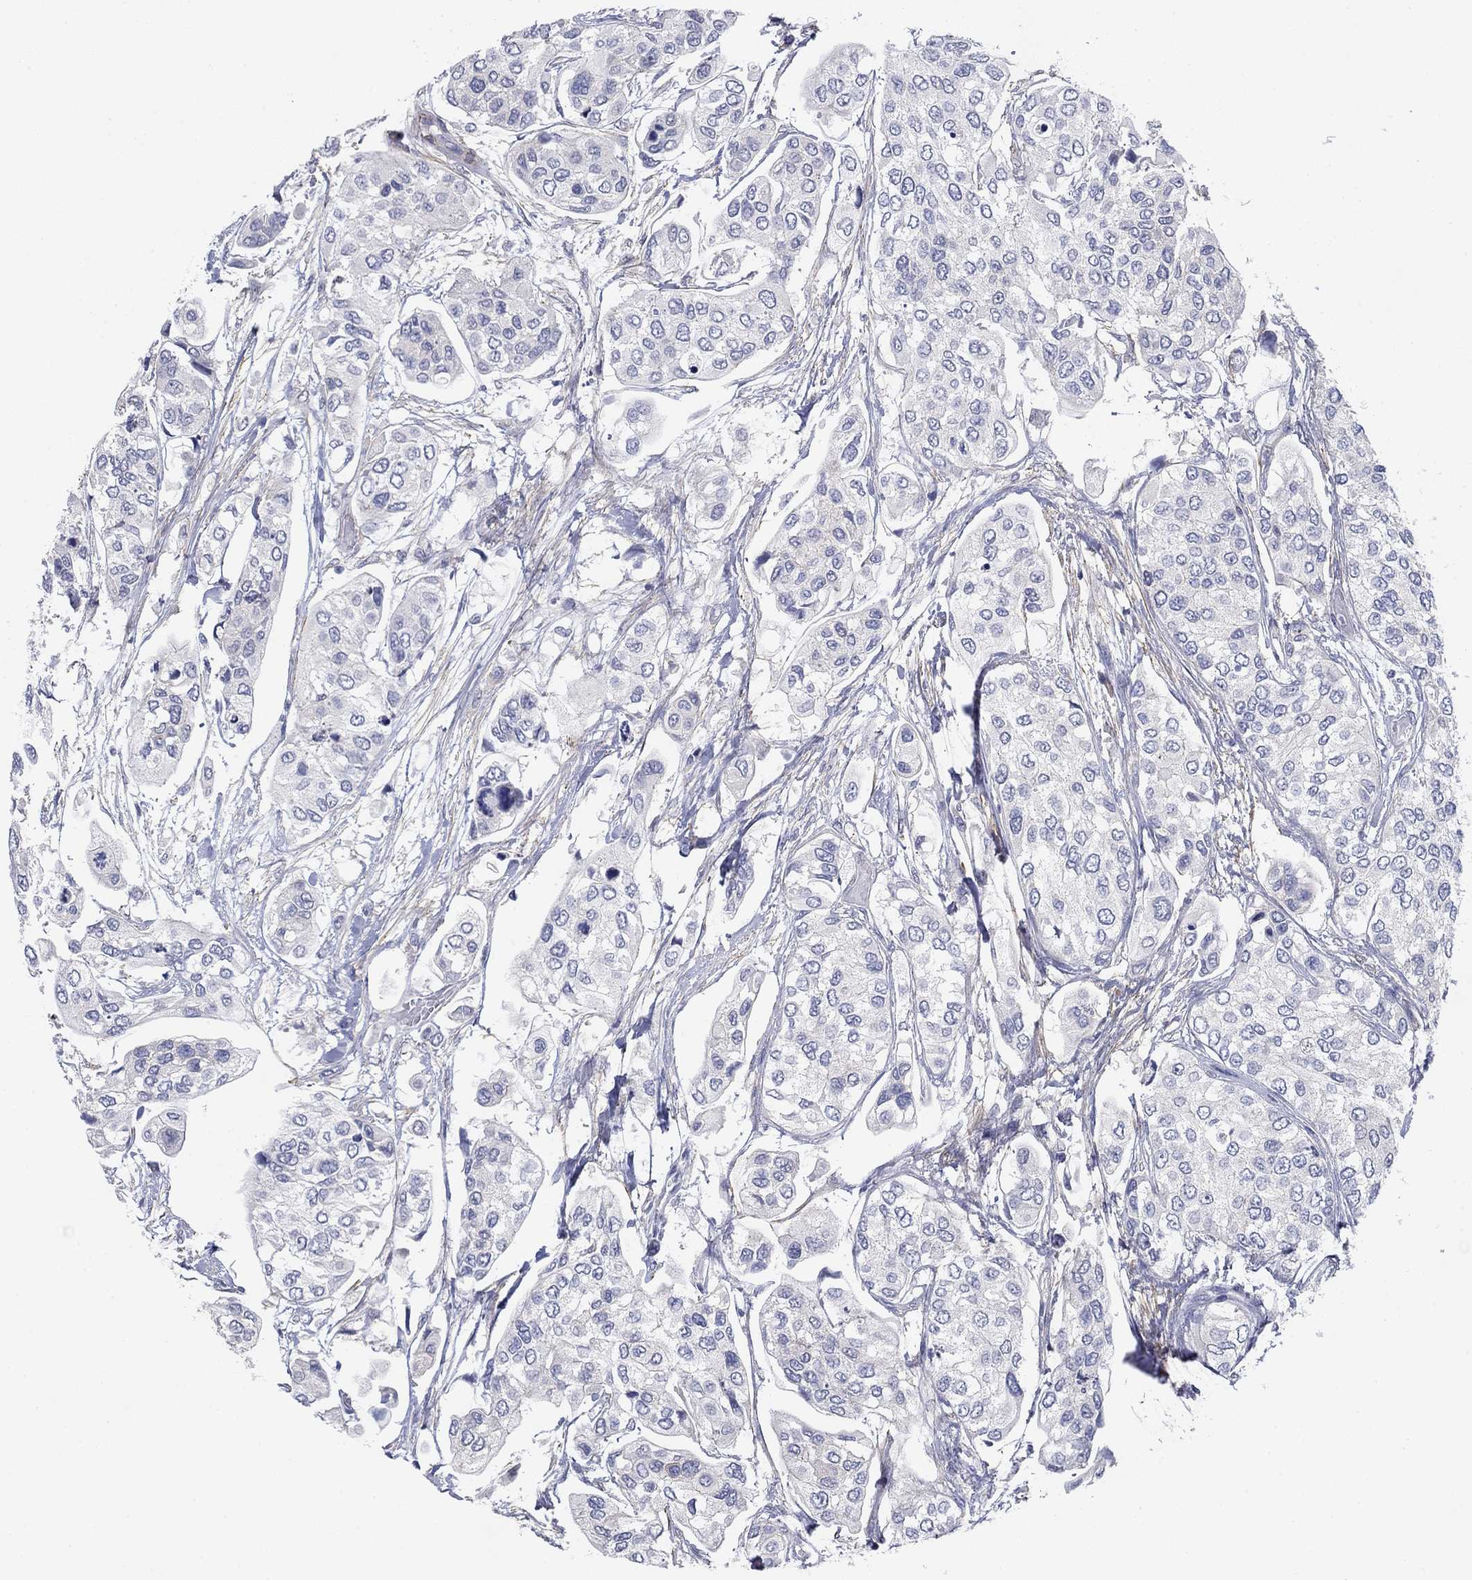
{"staining": {"intensity": "negative", "quantity": "none", "location": "none"}, "tissue": "urothelial cancer", "cell_type": "Tumor cells", "image_type": "cancer", "snomed": [{"axis": "morphology", "description": "Urothelial carcinoma, High grade"}, {"axis": "topography", "description": "Urinary bladder"}], "caption": "Tumor cells are negative for brown protein staining in urothelial carcinoma (high-grade).", "gene": "GRK7", "patient": {"sex": "male", "age": 77}}